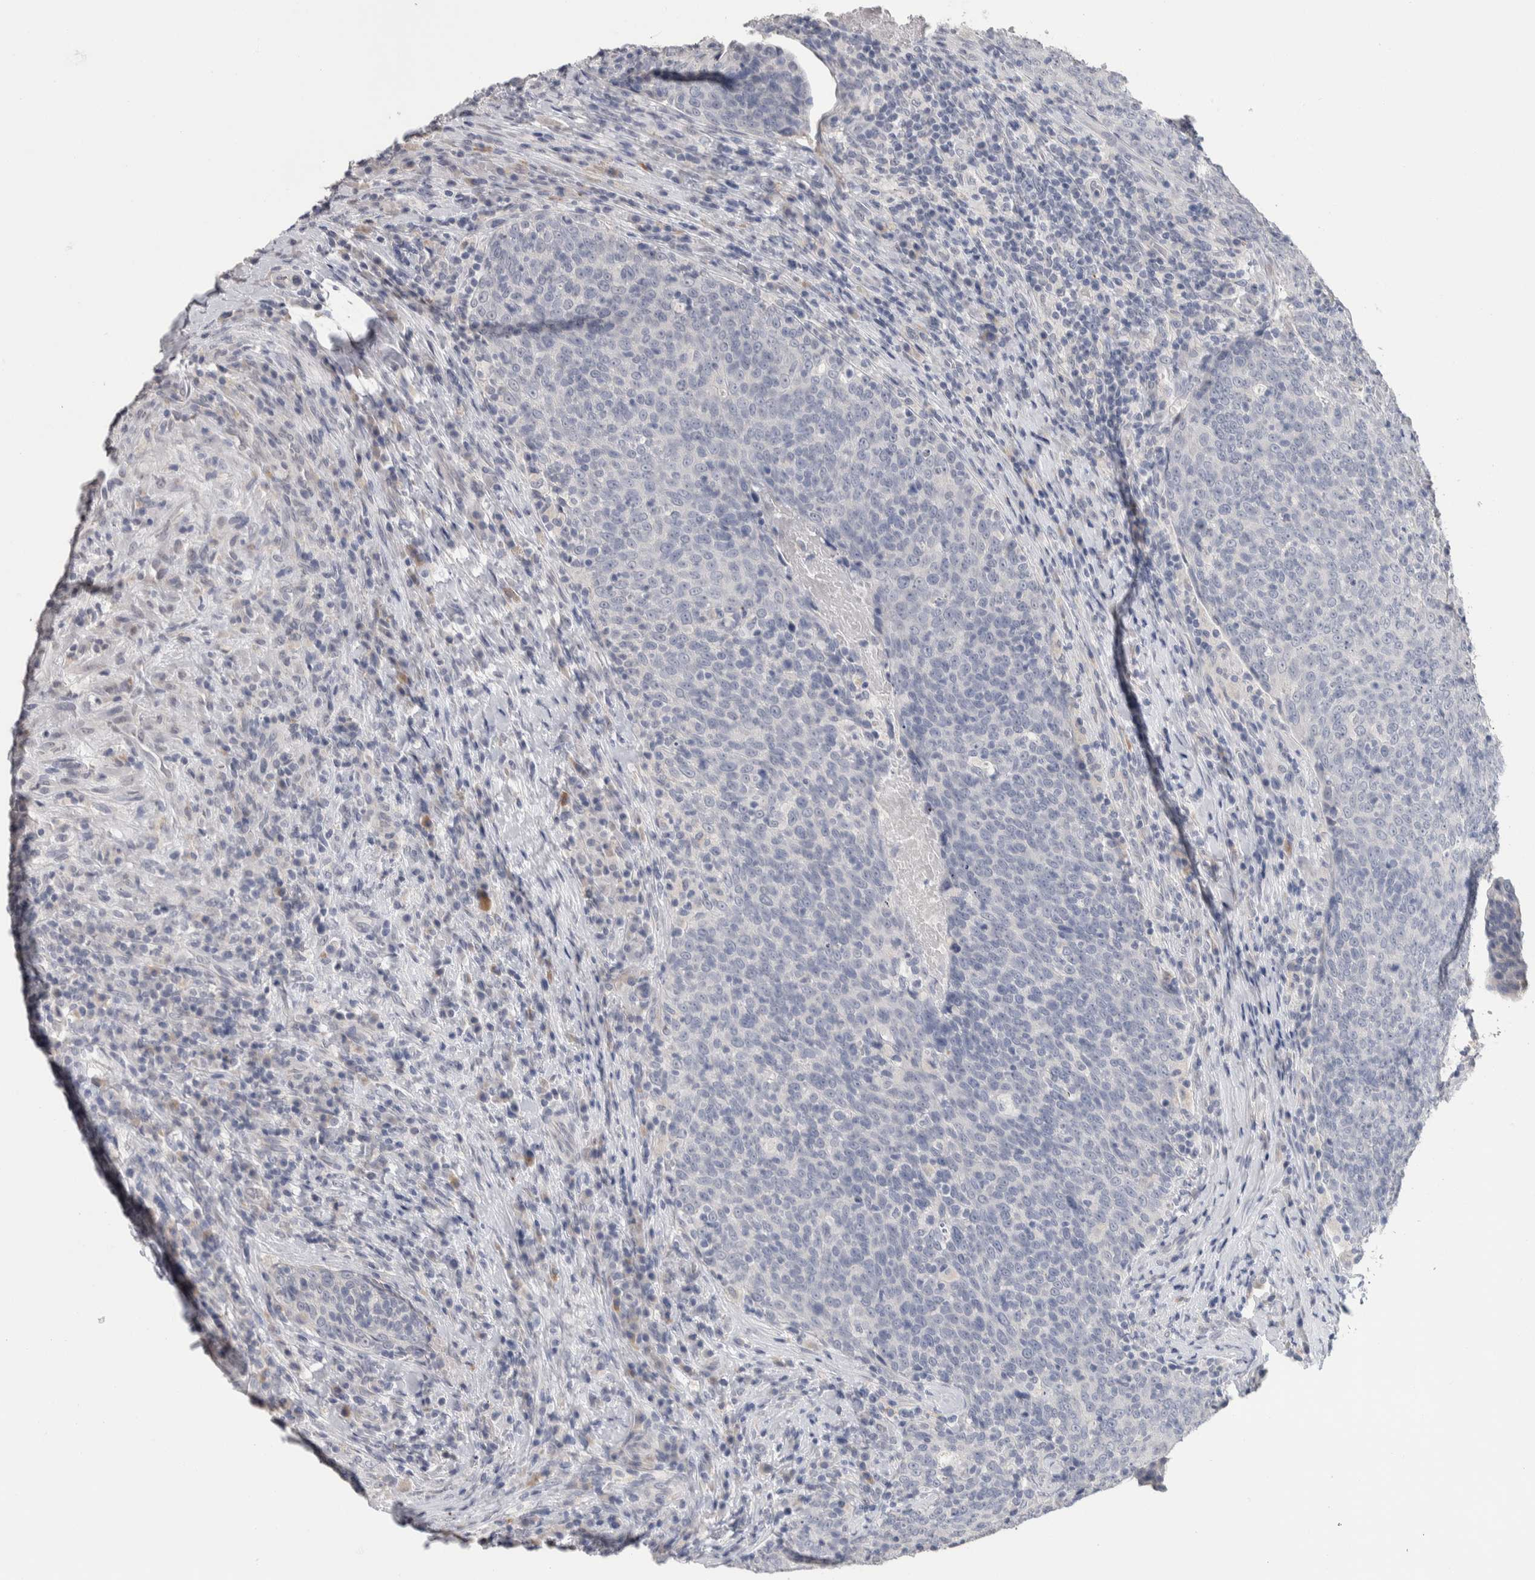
{"staining": {"intensity": "negative", "quantity": "none", "location": "none"}, "tissue": "head and neck cancer", "cell_type": "Tumor cells", "image_type": "cancer", "snomed": [{"axis": "morphology", "description": "Squamous cell carcinoma, NOS"}, {"axis": "morphology", "description": "Squamous cell carcinoma, metastatic, NOS"}, {"axis": "topography", "description": "Lymph node"}, {"axis": "topography", "description": "Head-Neck"}], "caption": "Metastatic squamous cell carcinoma (head and neck) was stained to show a protein in brown. There is no significant expression in tumor cells. (DAB (3,3'-diaminobenzidine) immunohistochemistry (IHC) with hematoxylin counter stain).", "gene": "TMEM102", "patient": {"sex": "male", "age": 62}}